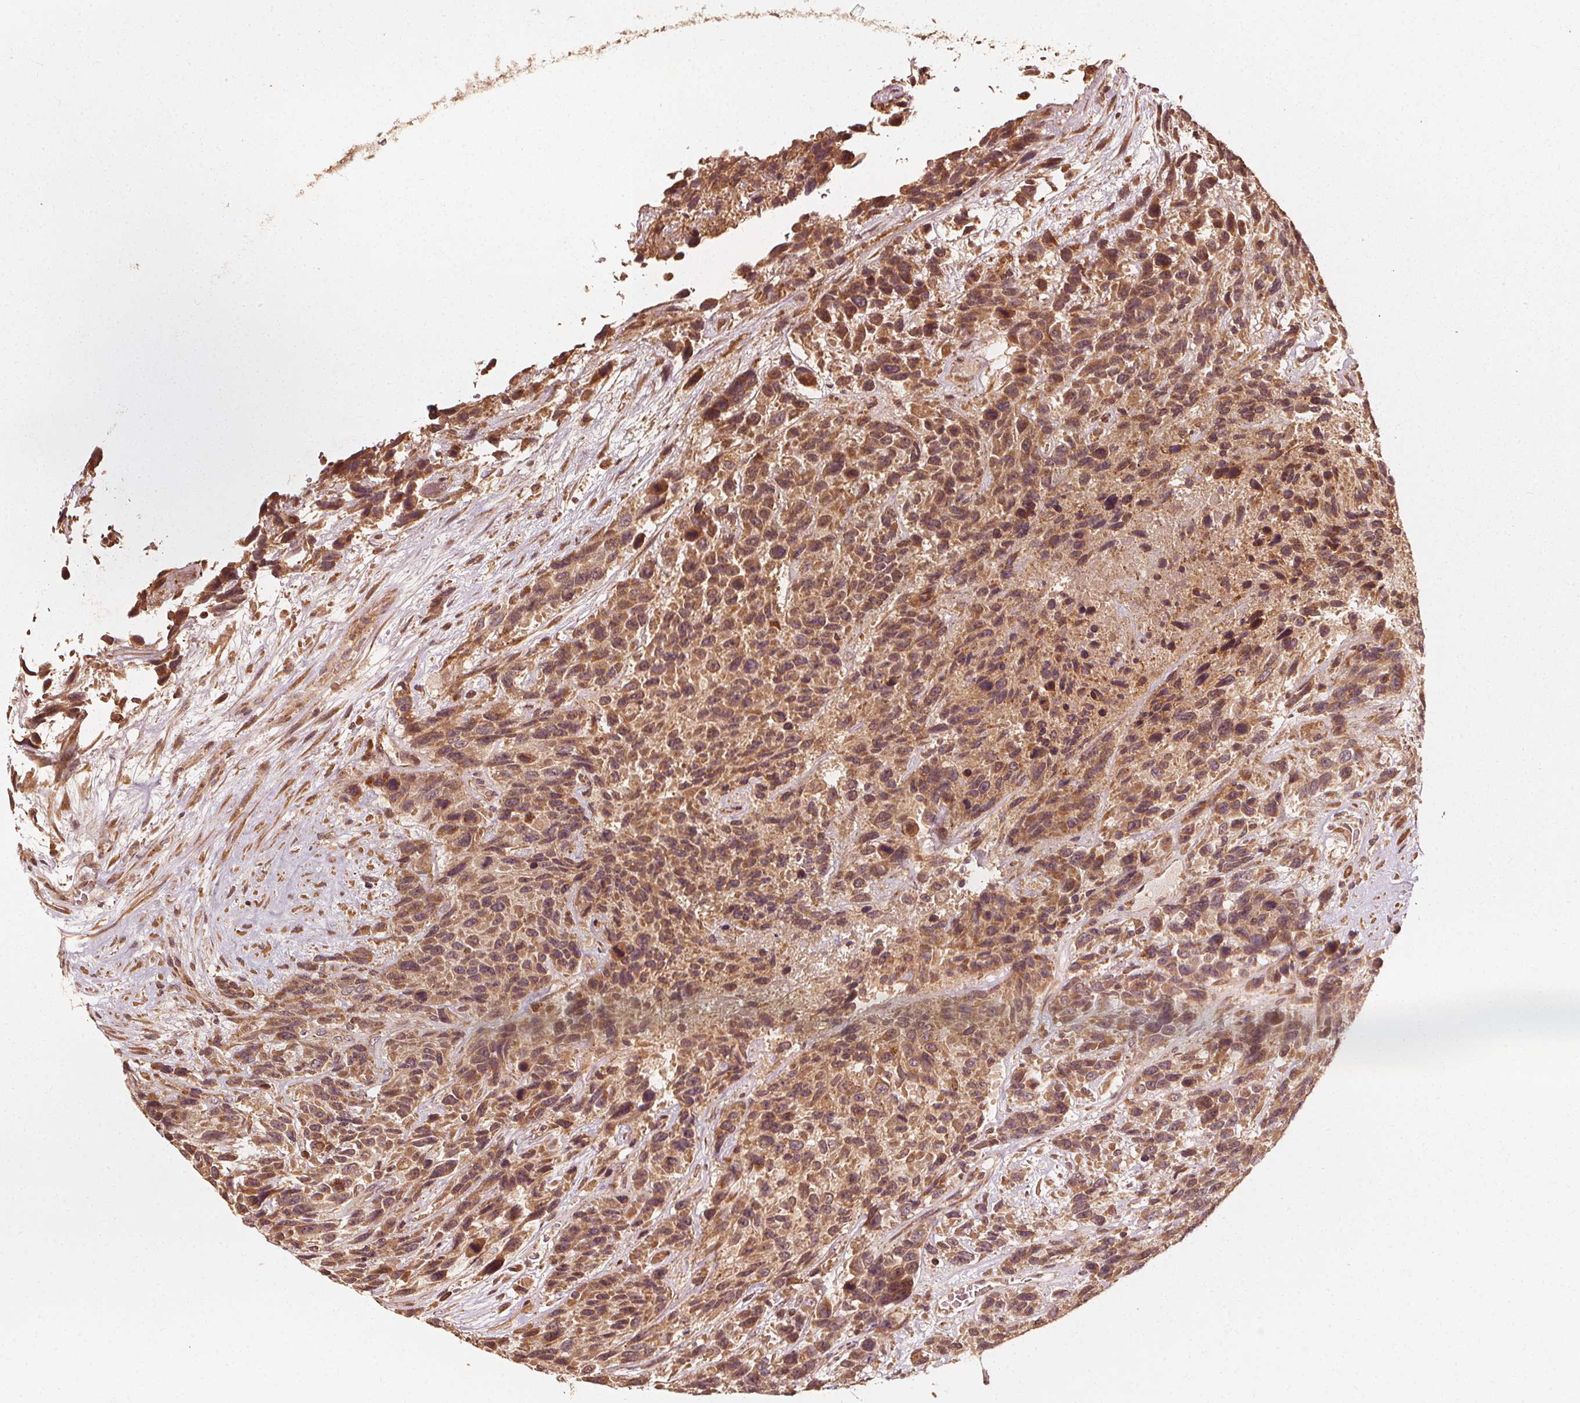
{"staining": {"intensity": "moderate", "quantity": ">75%", "location": "cytoplasmic/membranous,nuclear"}, "tissue": "urothelial cancer", "cell_type": "Tumor cells", "image_type": "cancer", "snomed": [{"axis": "morphology", "description": "Urothelial carcinoma, High grade"}, {"axis": "topography", "description": "Urinary bladder"}], "caption": "Moderate cytoplasmic/membranous and nuclear protein staining is seen in approximately >75% of tumor cells in high-grade urothelial carcinoma.", "gene": "NPC1", "patient": {"sex": "female", "age": 70}}